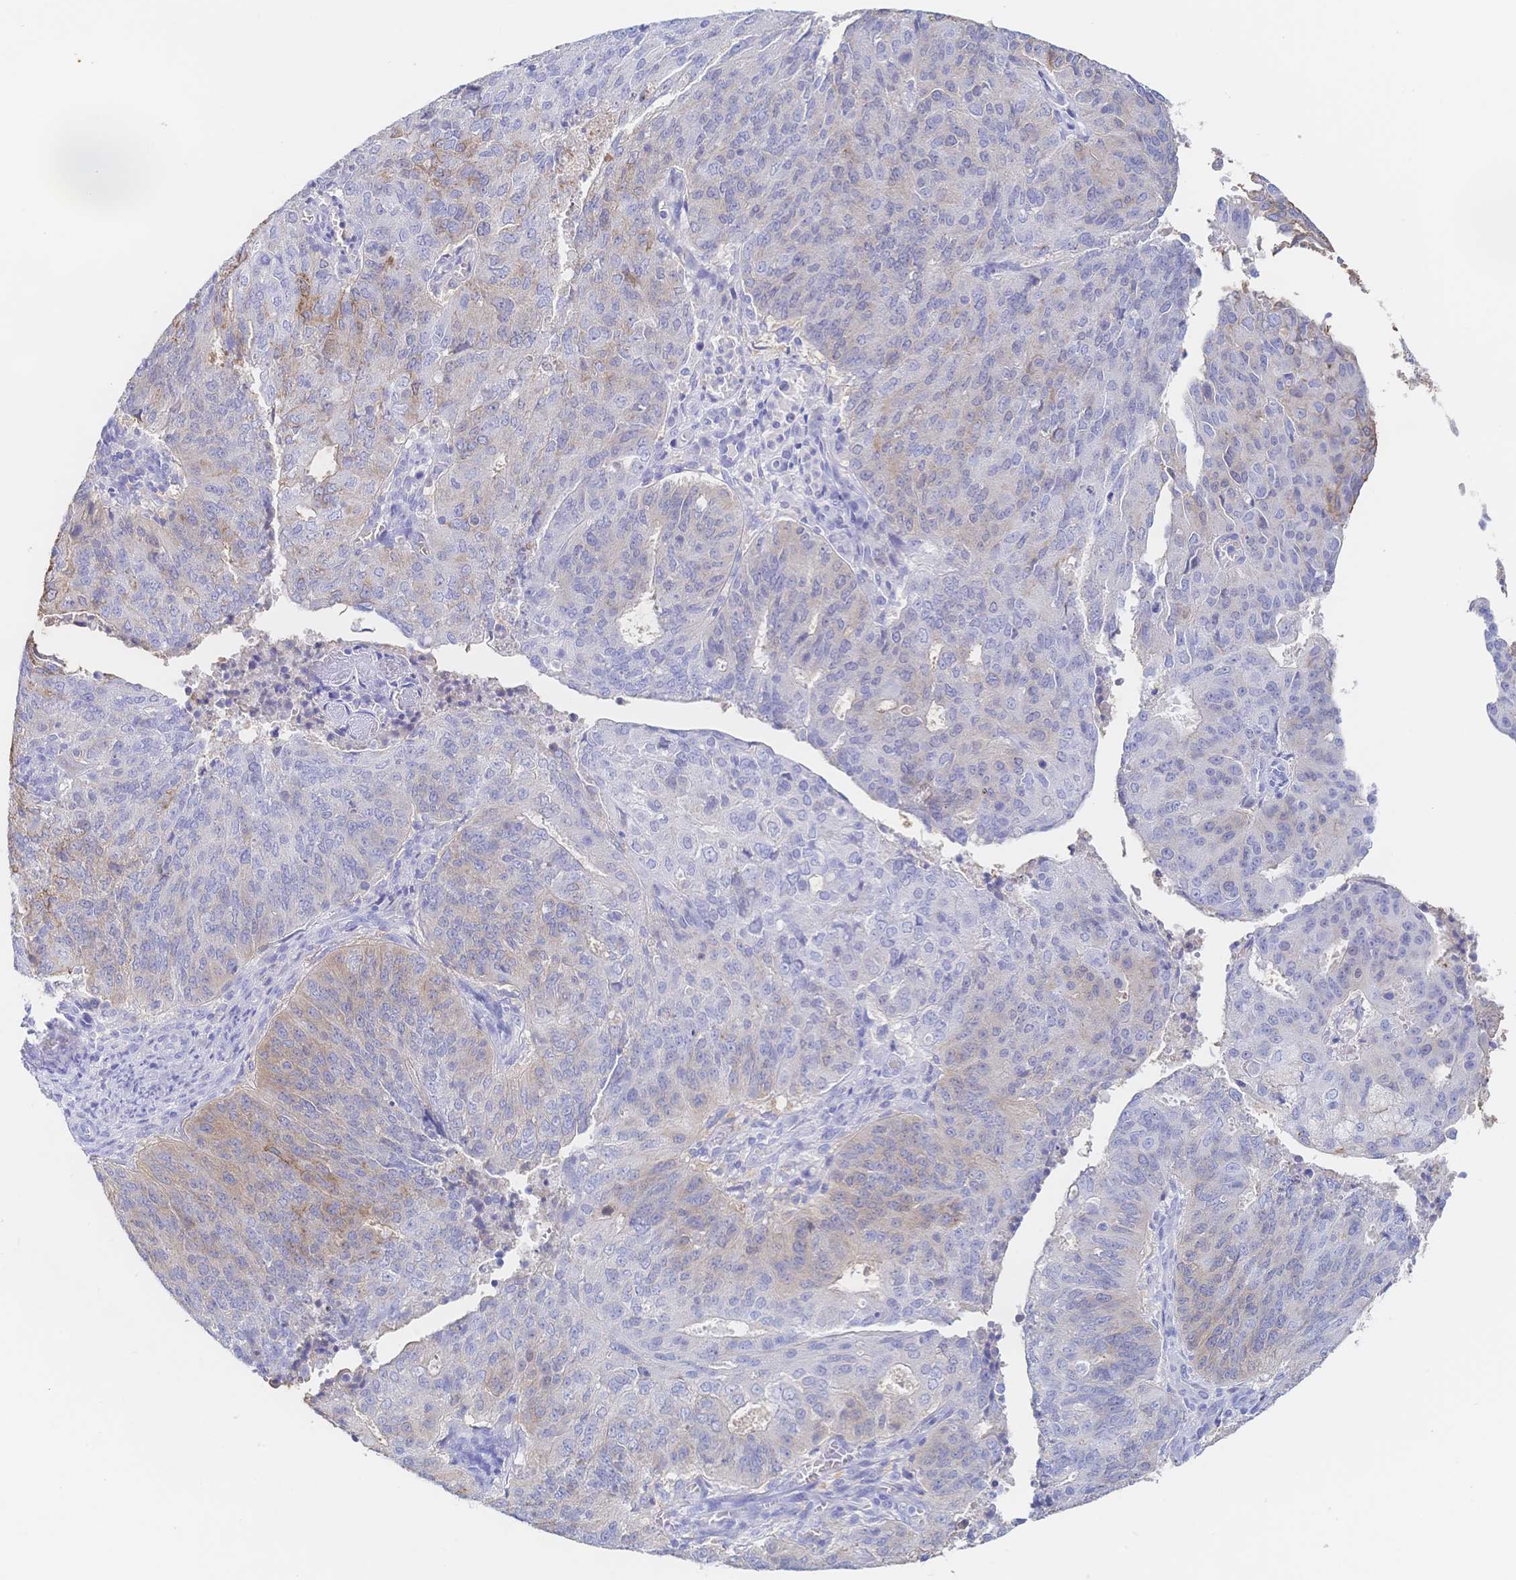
{"staining": {"intensity": "weak", "quantity": "25%-75%", "location": "cytoplasmic/membranous"}, "tissue": "endometrial cancer", "cell_type": "Tumor cells", "image_type": "cancer", "snomed": [{"axis": "morphology", "description": "Adenocarcinoma, NOS"}, {"axis": "topography", "description": "Endometrium"}], "caption": "Endometrial cancer stained with a protein marker shows weak staining in tumor cells.", "gene": "RRM1", "patient": {"sex": "female", "age": 82}}